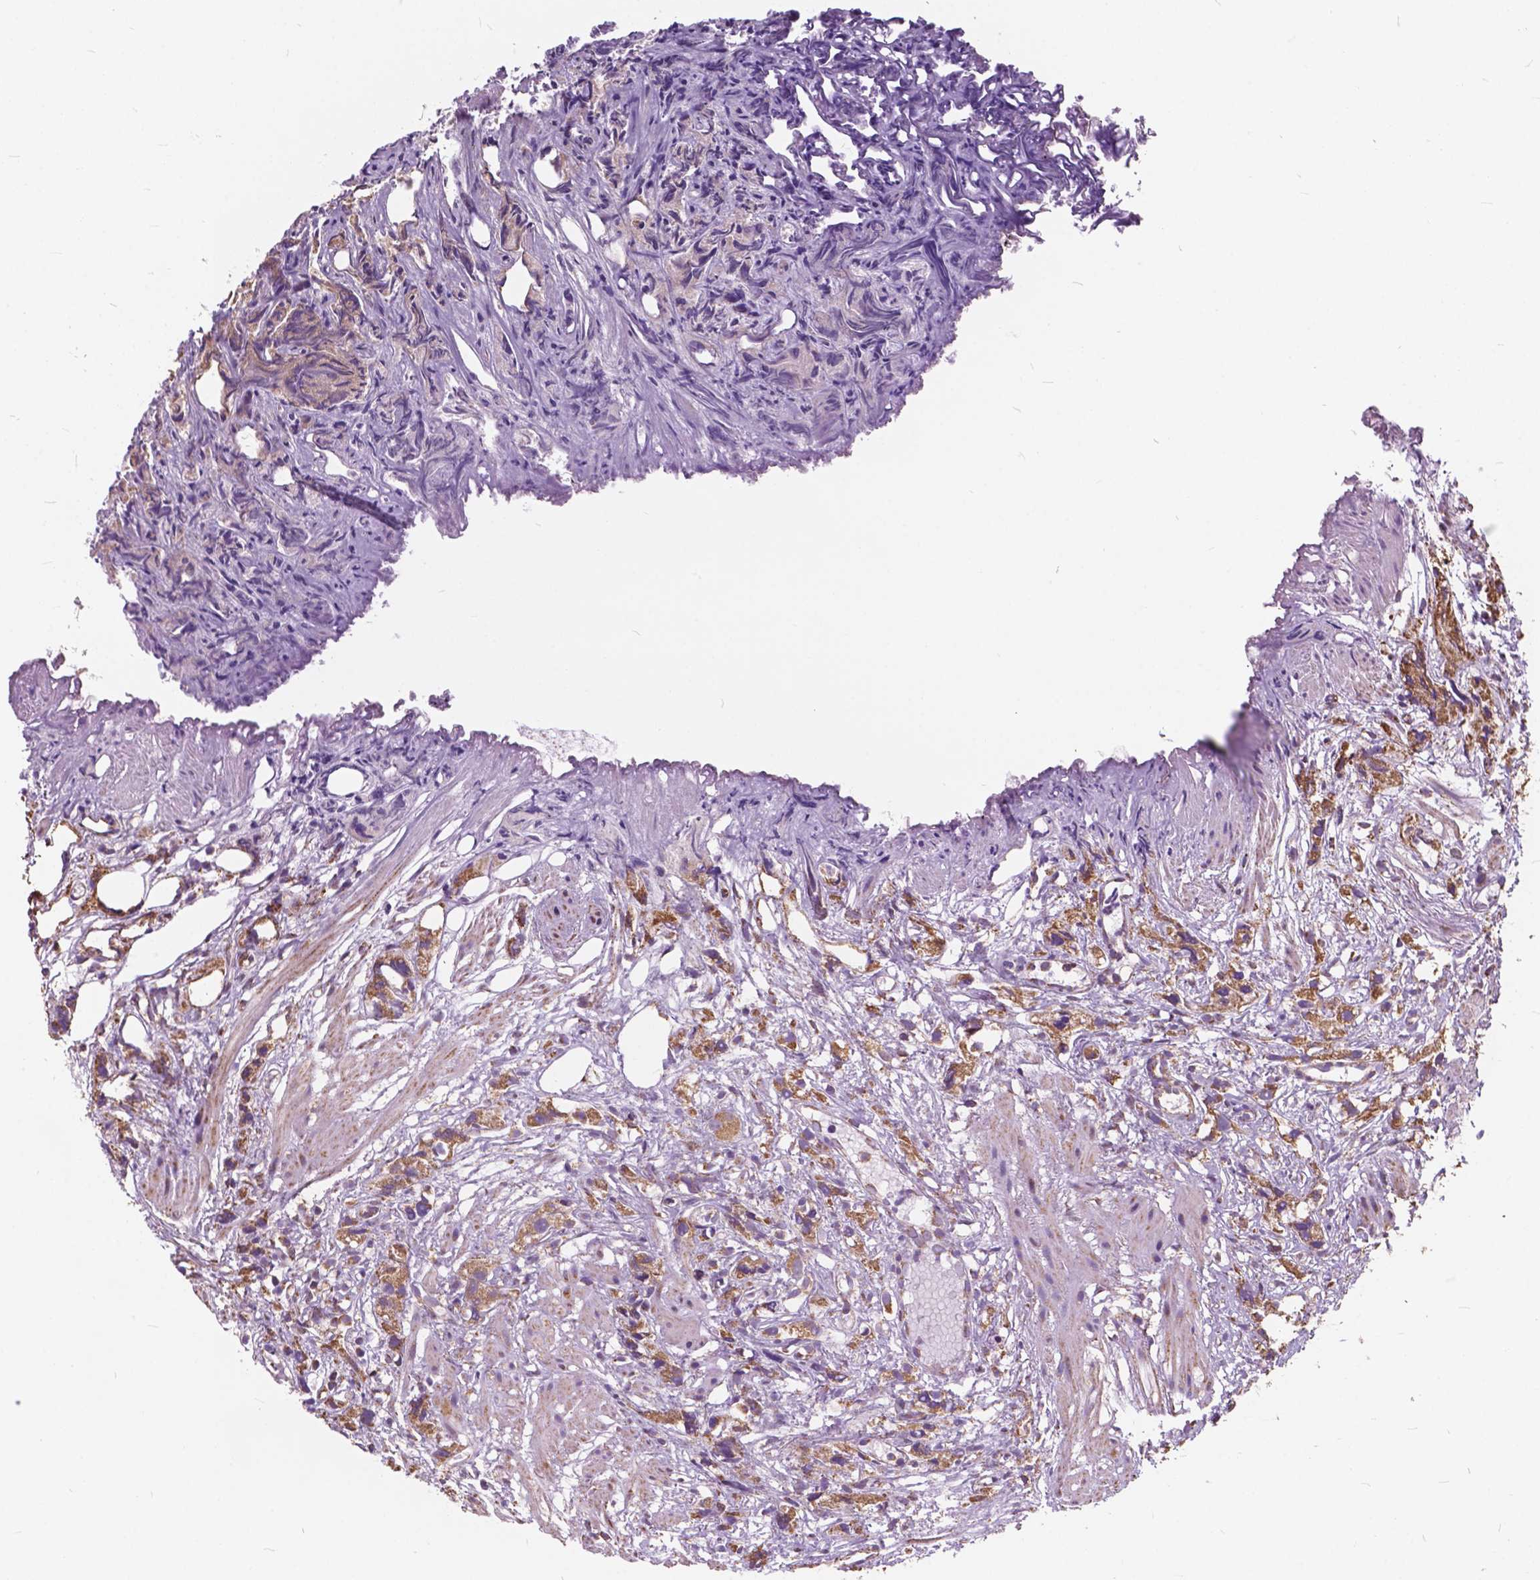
{"staining": {"intensity": "moderate", "quantity": ">75%", "location": "cytoplasmic/membranous"}, "tissue": "prostate cancer", "cell_type": "Tumor cells", "image_type": "cancer", "snomed": [{"axis": "morphology", "description": "Adenocarcinoma, High grade"}, {"axis": "topography", "description": "Prostate"}], "caption": "Protein expression by immunohistochemistry displays moderate cytoplasmic/membranous expression in approximately >75% of tumor cells in adenocarcinoma (high-grade) (prostate).", "gene": "SCOC", "patient": {"sex": "male", "age": 68}}